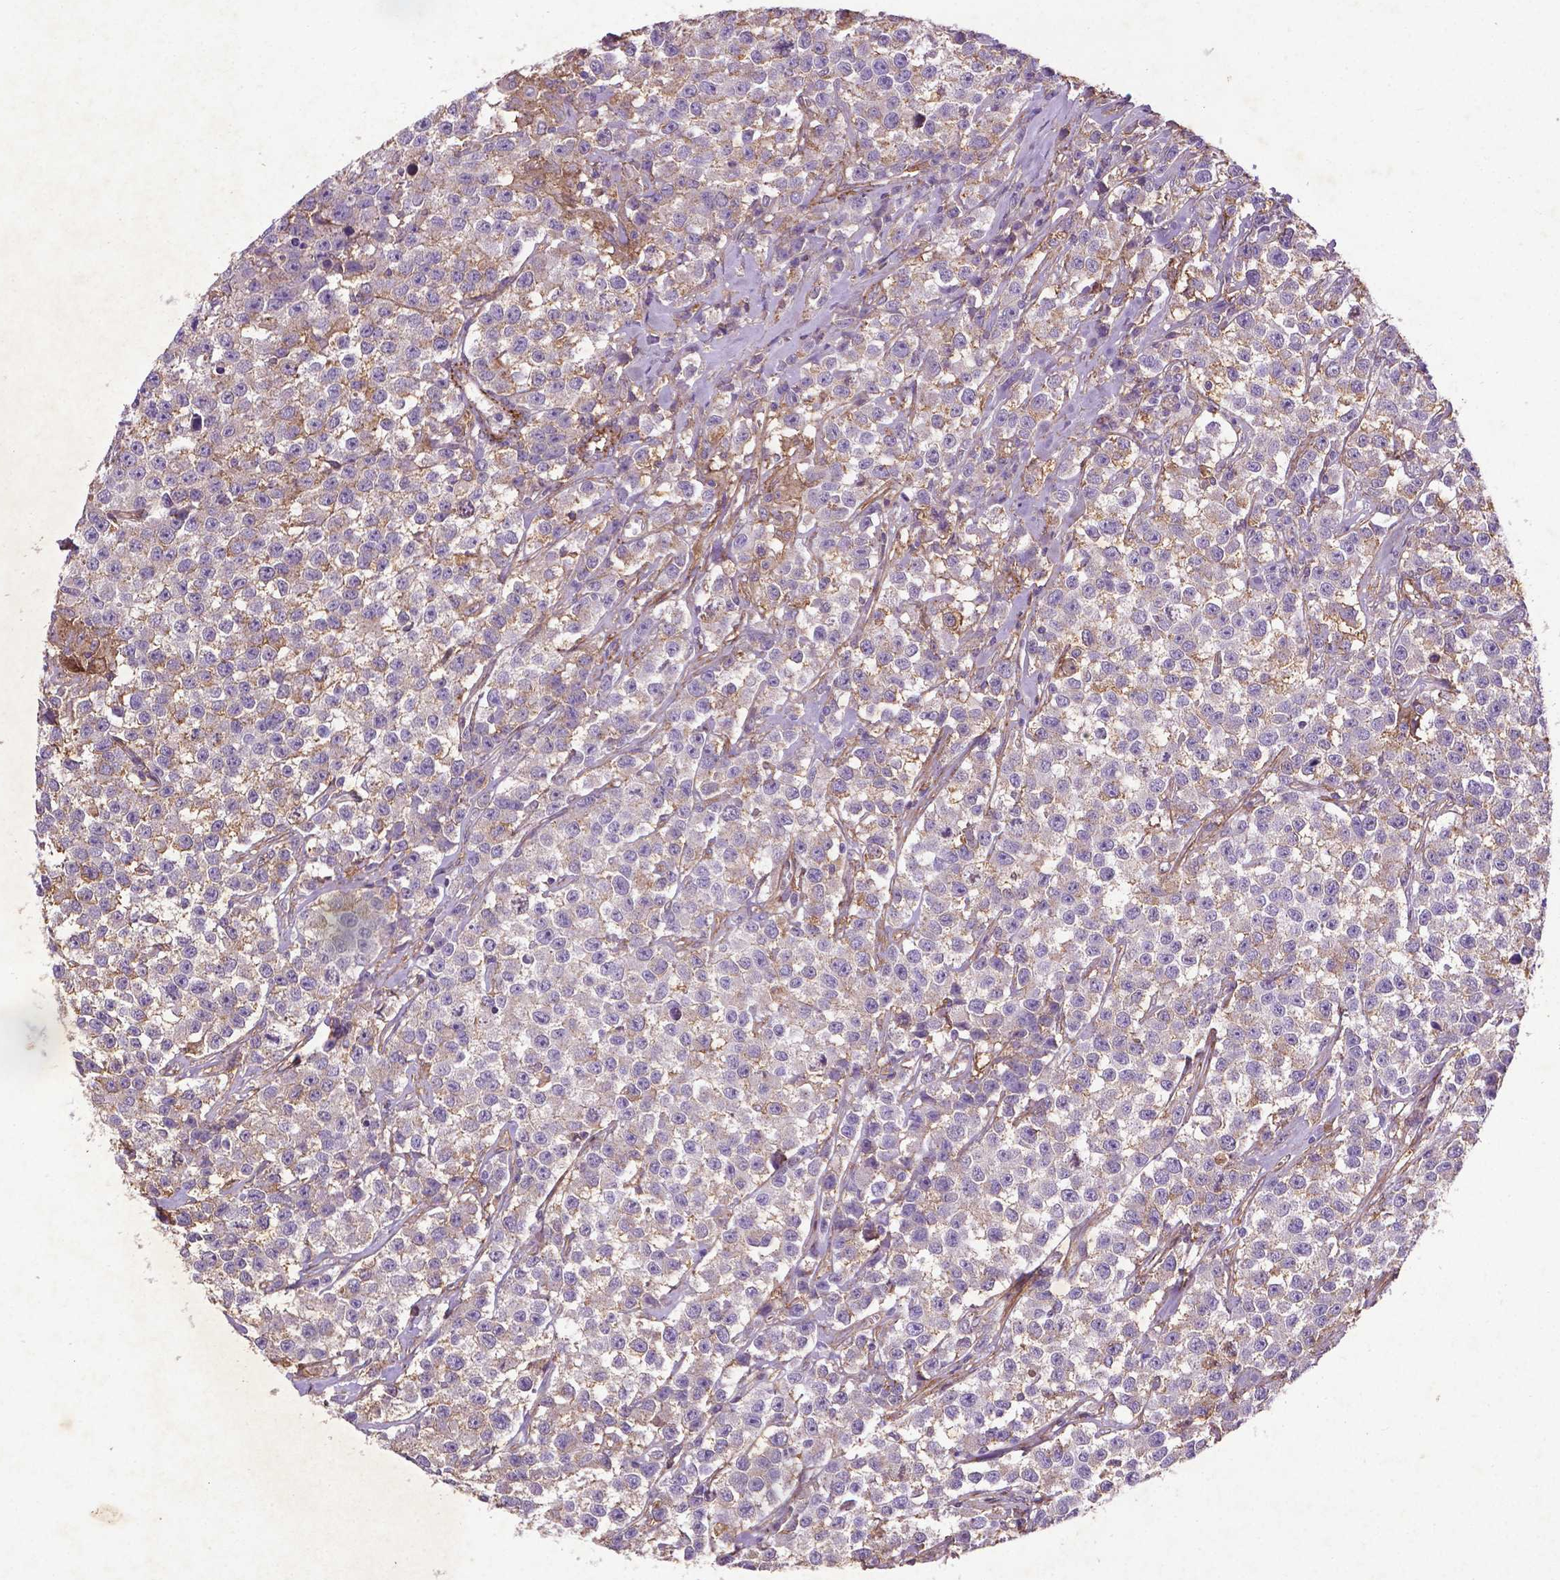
{"staining": {"intensity": "weak", "quantity": "25%-75%", "location": "cytoplasmic/membranous"}, "tissue": "testis cancer", "cell_type": "Tumor cells", "image_type": "cancer", "snomed": [{"axis": "morphology", "description": "Seminoma, NOS"}, {"axis": "topography", "description": "Testis"}], "caption": "This micrograph demonstrates seminoma (testis) stained with immunohistochemistry (IHC) to label a protein in brown. The cytoplasmic/membranous of tumor cells show weak positivity for the protein. Nuclei are counter-stained blue.", "gene": "RRAS", "patient": {"sex": "male", "age": 59}}